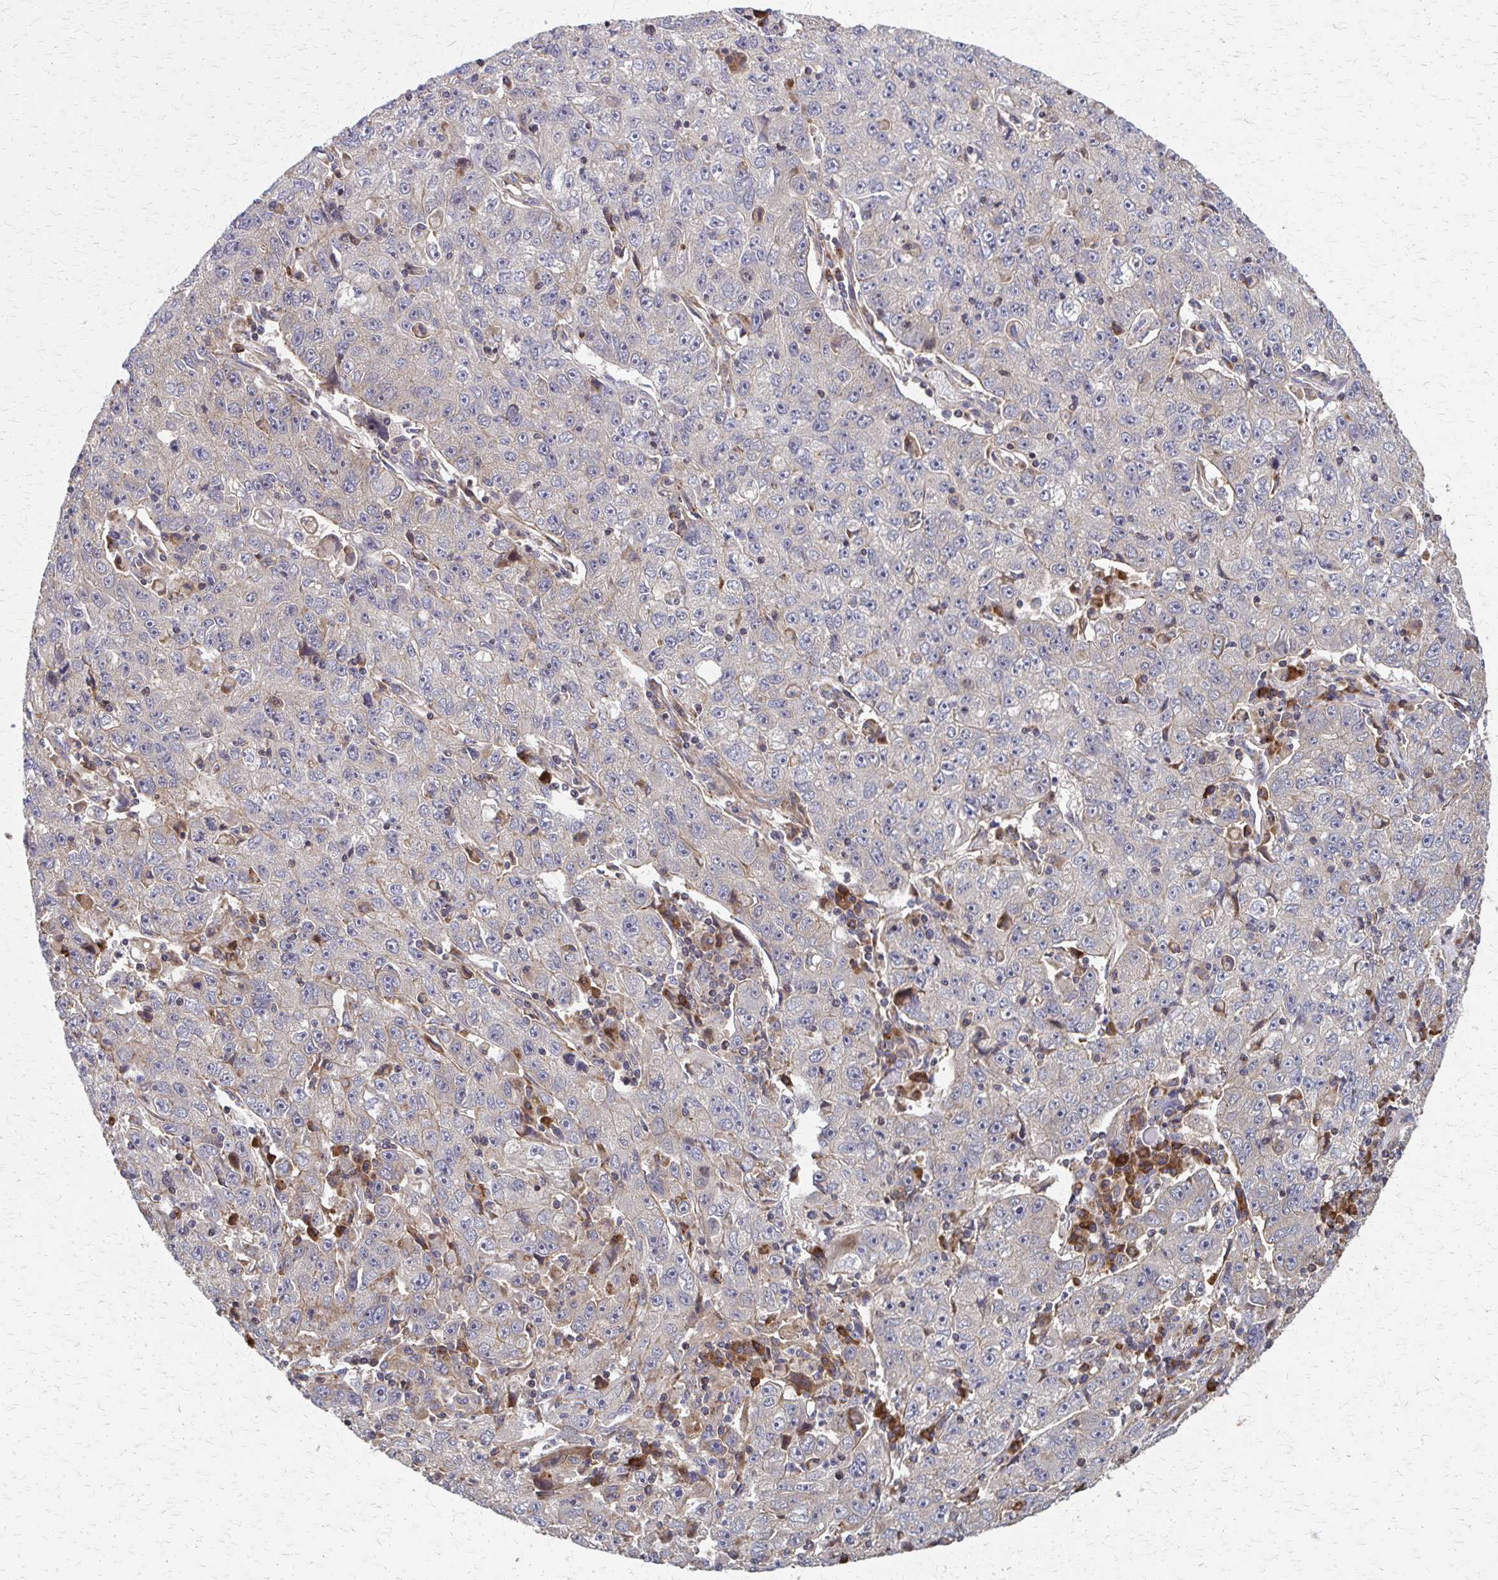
{"staining": {"intensity": "weak", "quantity": "25%-75%", "location": "cytoplasmic/membranous"}, "tissue": "lung cancer", "cell_type": "Tumor cells", "image_type": "cancer", "snomed": [{"axis": "morphology", "description": "Normal morphology"}, {"axis": "morphology", "description": "Adenocarcinoma, NOS"}, {"axis": "topography", "description": "Lymph node"}, {"axis": "topography", "description": "Lung"}], "caption": "This photomicrograph shows immunohistochemistry staining of lung cancer, with low weak cytoplasmic/membranous staining in approximately 25%-75% of tumor cells.", "gene": "EEF2", "patient": {"sex": "female", "age": 57}}